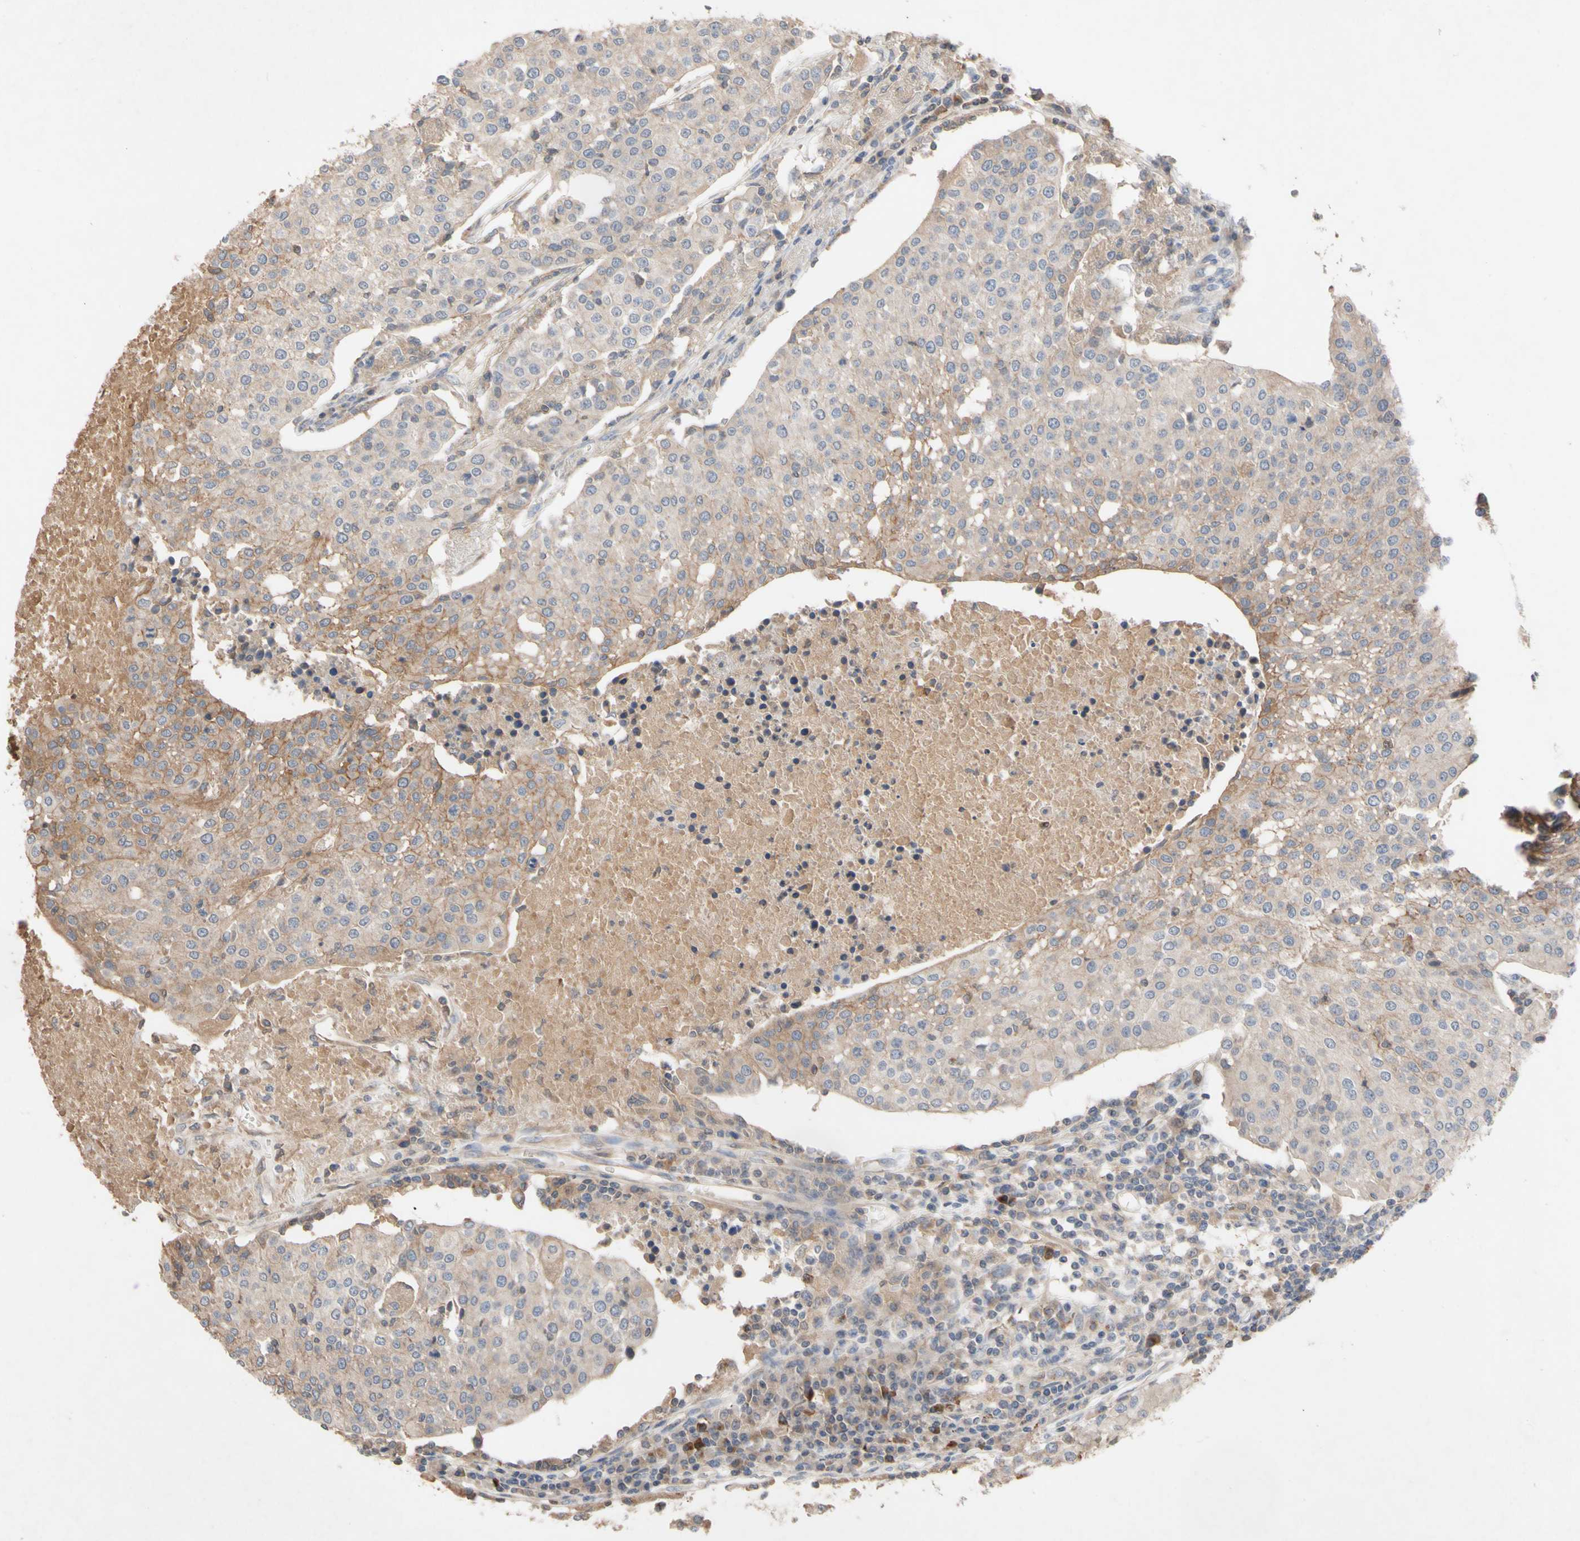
{"staining": {"intensity": "weak", "quantity": ">75%", "location": "cytoplasmic/membranous"}, "tissue": "urothelial cancer", "cell_type": "Tumor cells", "image_type": "cancer", "snomed": [{"axis": "morphology", "description": "Urothelial carcinoma, High grade"}, {"axis": "topography", "description": "Urinary bladder"}], "caption": "This is an image of IHC staining of urothelial cancer, which shows weak staining in the cytoplasmic/membranous of tumor cells.", "gene": "NECTIN3", "patient": {"sex": "female", "age": 85}}